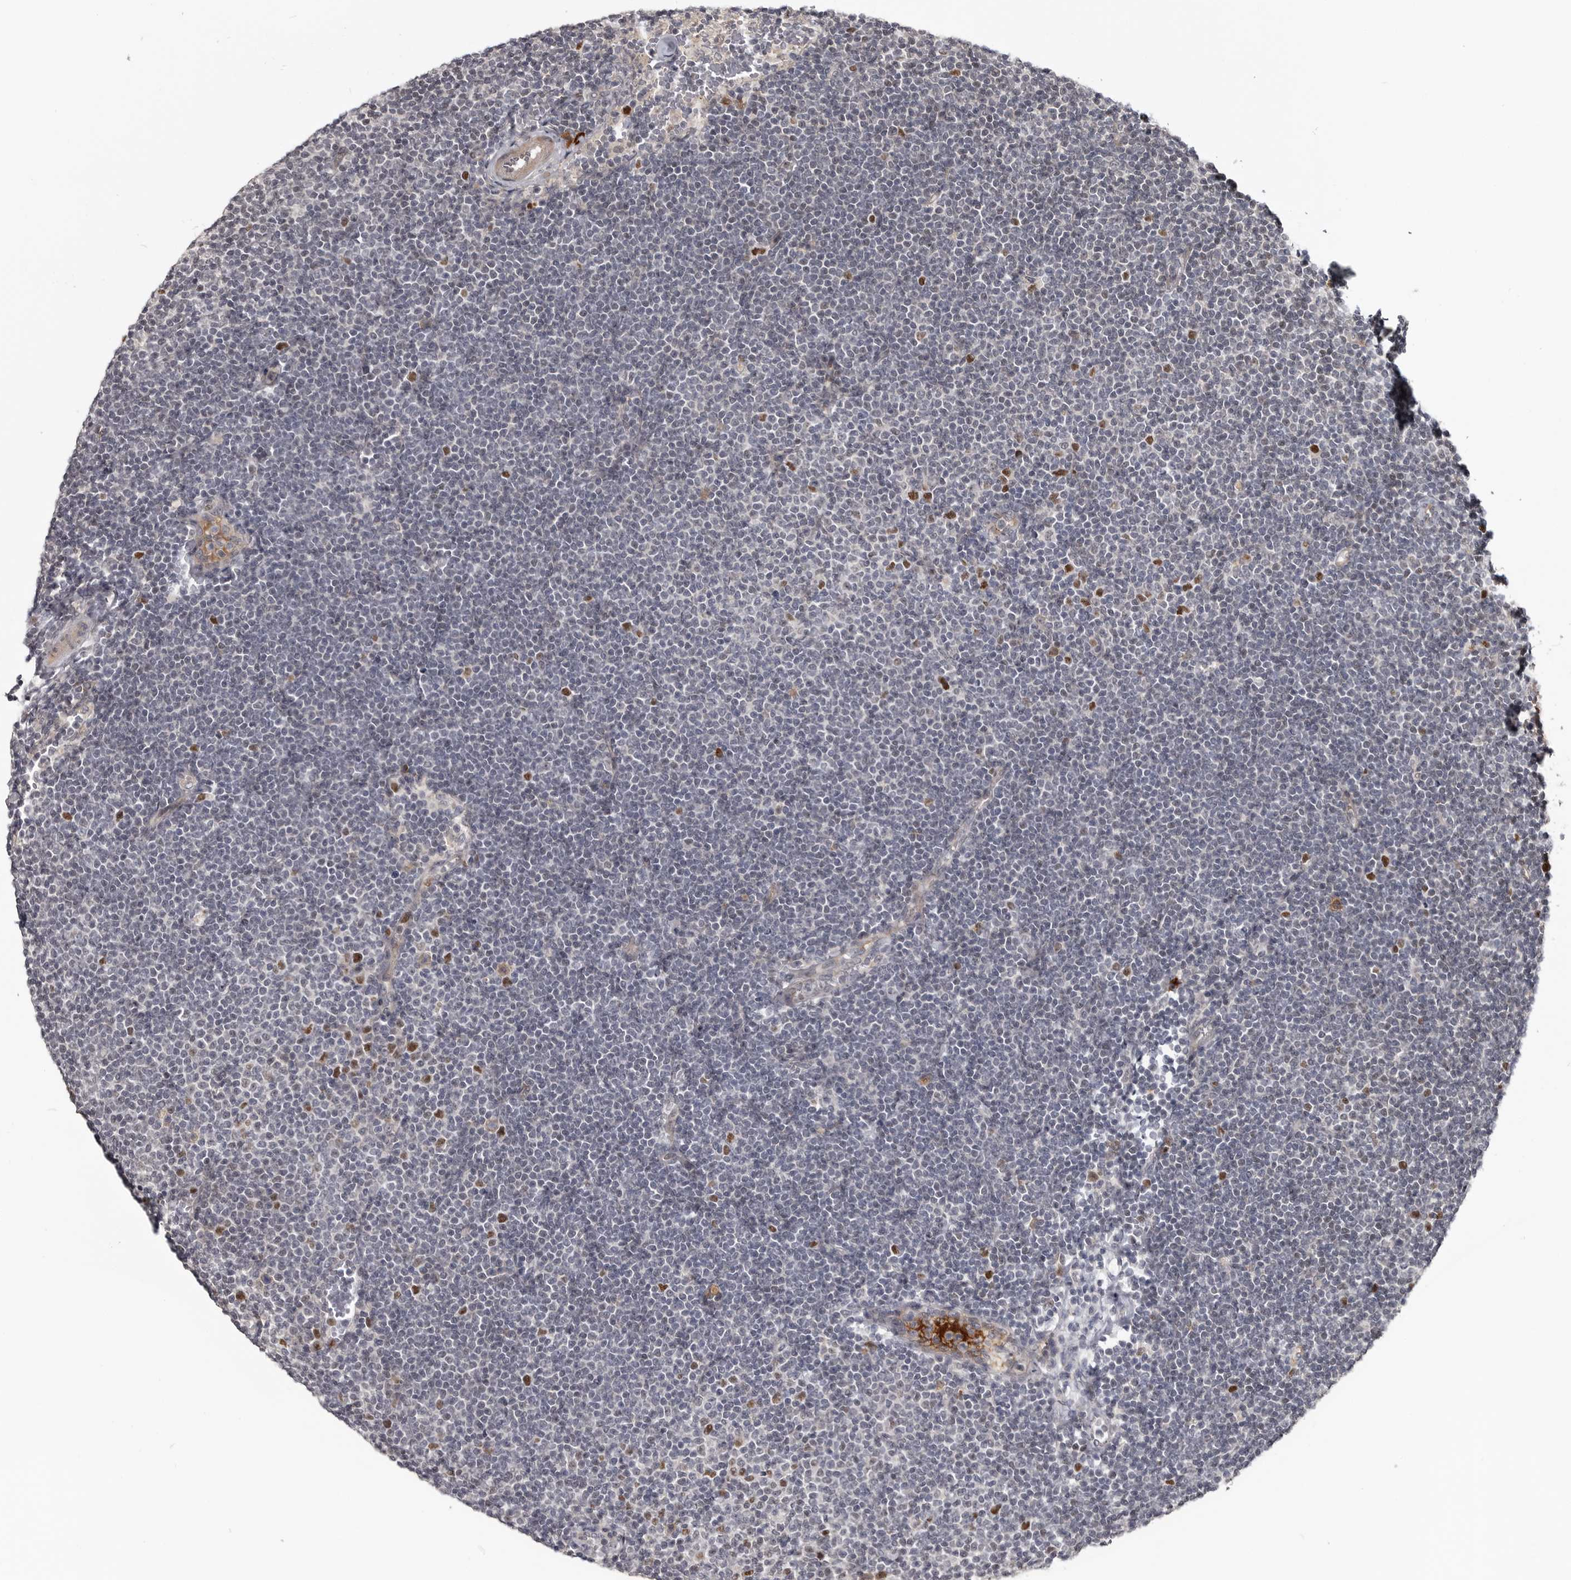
{"staining": {"intensity": "negative", "quantity": "none", "location": "none"}, "tissue": "lymphoma", "cell_type": "Tumor cells", "image_type": "cancer", "snomed": [{"axis": "morphology", "description": "Malignant lymphoma, non-Hodgkin's type, Low grade"}, {"axis": "topography", "description": "Lymph node"}], "caption": "Malignant lymphoma, non-Hodgkin's type (low-grade) stained for a protein using immunohistochemistry demonstrates no expression tumor cells.", "gene": "ZNF277", "patient": {"sex": "female", "age": 53}}